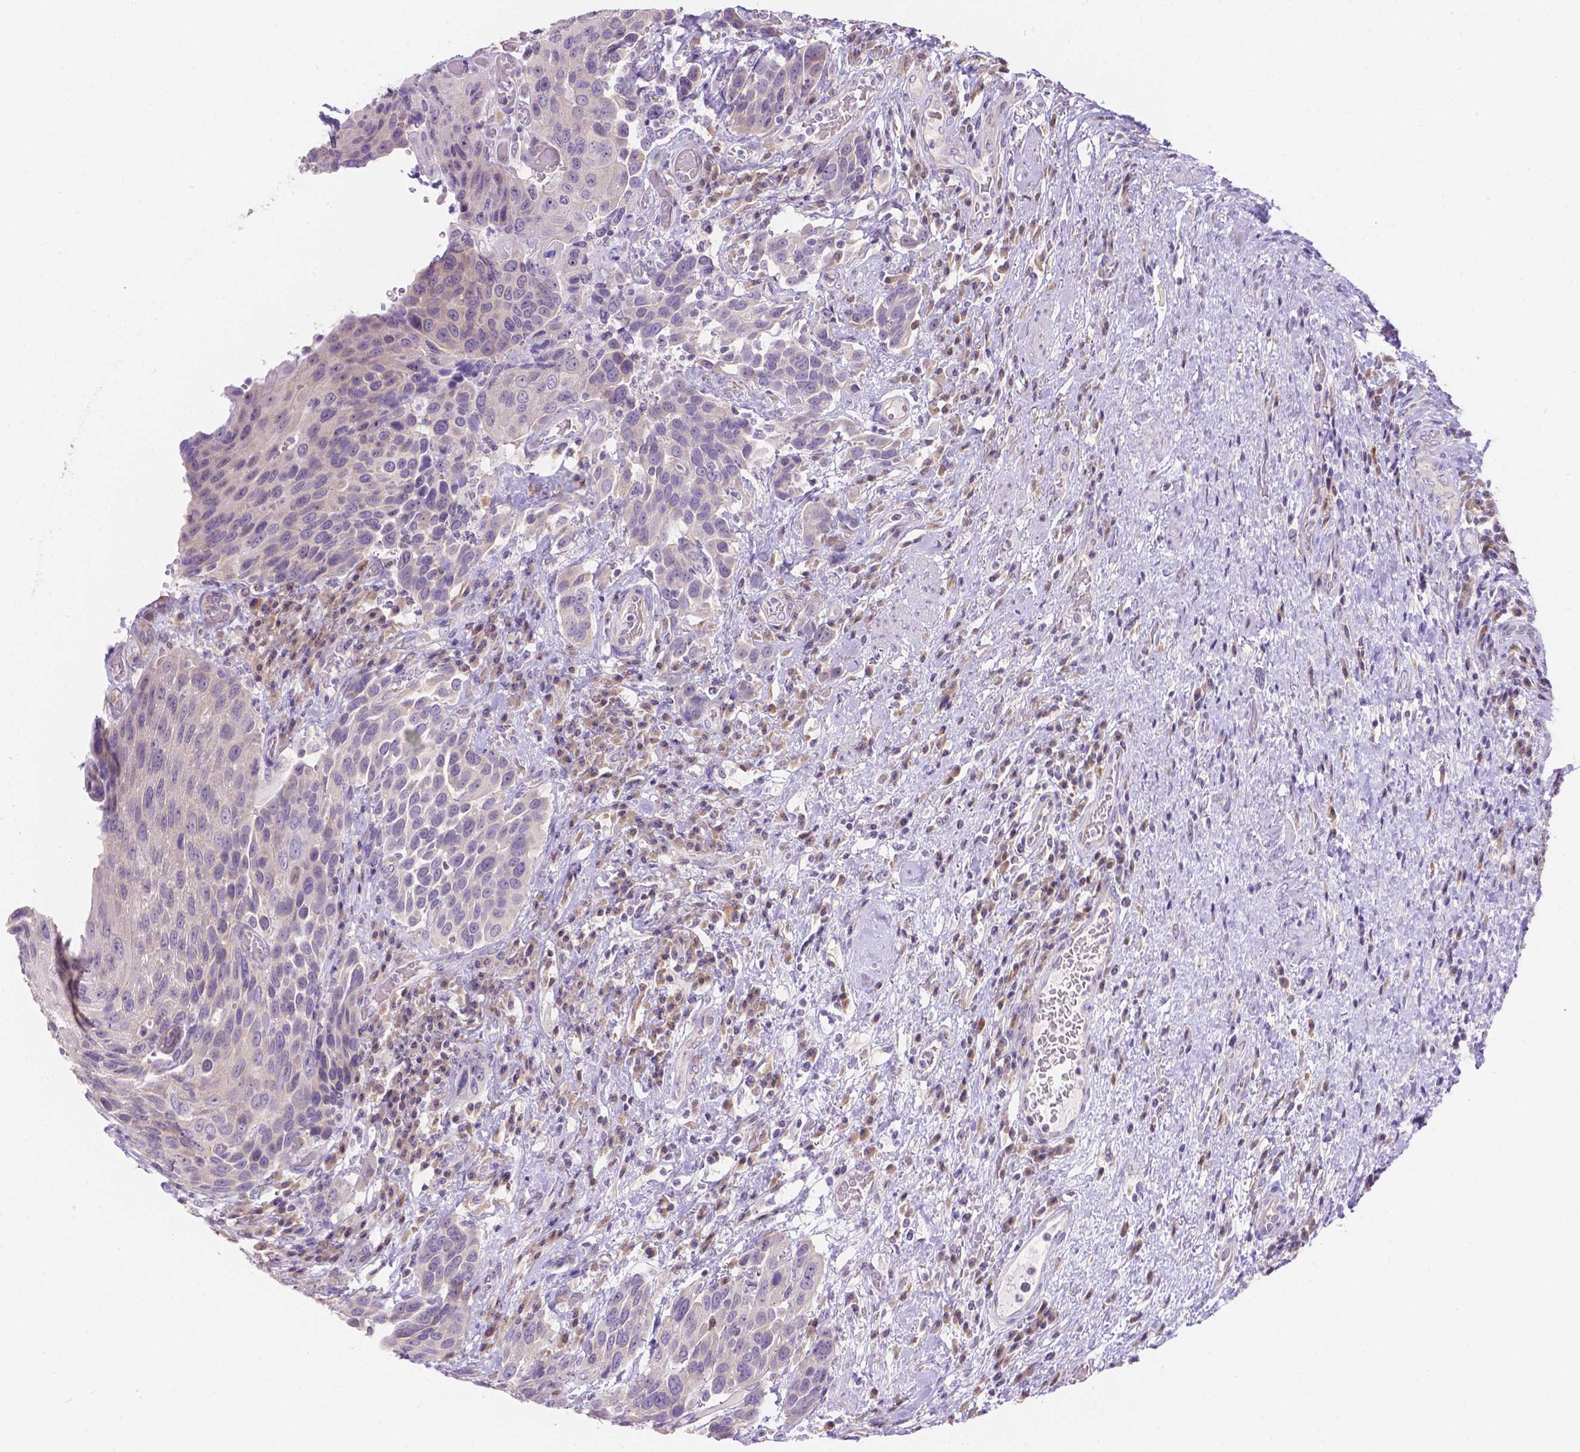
{"staining": {"intensity": "negative", "quantity": "none", "location": "none"}, "tissue": "urothelial cancer", "cell_type": "Tumor cells", "image_type": "cancer", "snomed": [{"axis": "morphology", "description": "Urothelial carcinoma, High grade"}, {"axis": "topography", "description": "Urinary bladder"}], "caption": "Human high-grade urothelial carcinoma stained for a protein using immunohistochemistry displays no expression in tumor cells.", "gene": "CD96", "patient": {"sex": "female", "age": 70}}